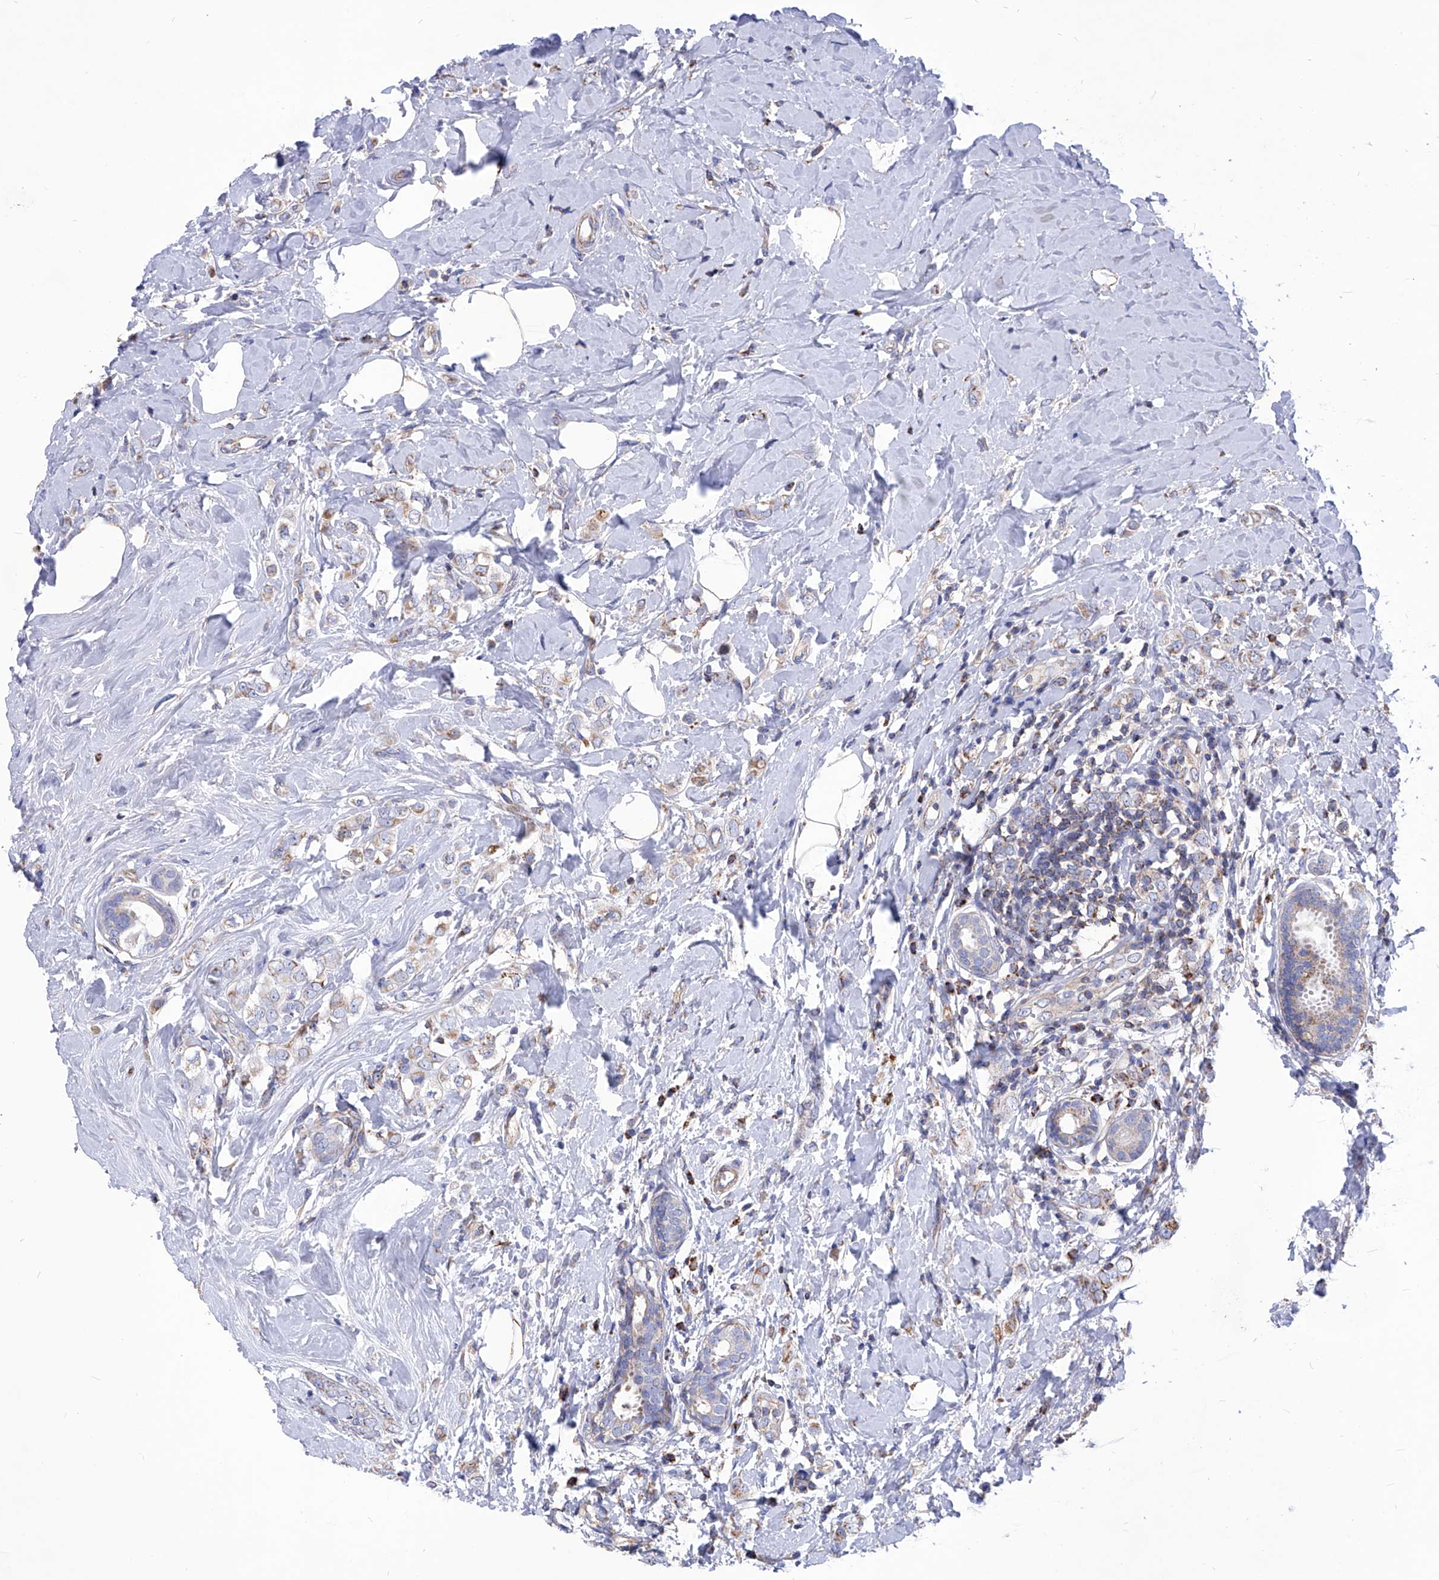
{"staining": {"intensity": "weak", "quantity": "25%-75%", "location": "cytoplasmic/membranous"}, "tissue": "breast cancer", "cell_type": "Tumor cells", "image_type": "cancer", "snomed": [{"axis": "morphology", "description": "Lobular carcinoma"}, {"axis": "topography", "description": "Breast"}], "caption": "Breast lobular carcinoma tissue shows weak cytoplasmic/membranous positivity in about 25%-75% of tumor cells", "gene": "HRNR", "patient": {"sex": "female", "age": 47}}